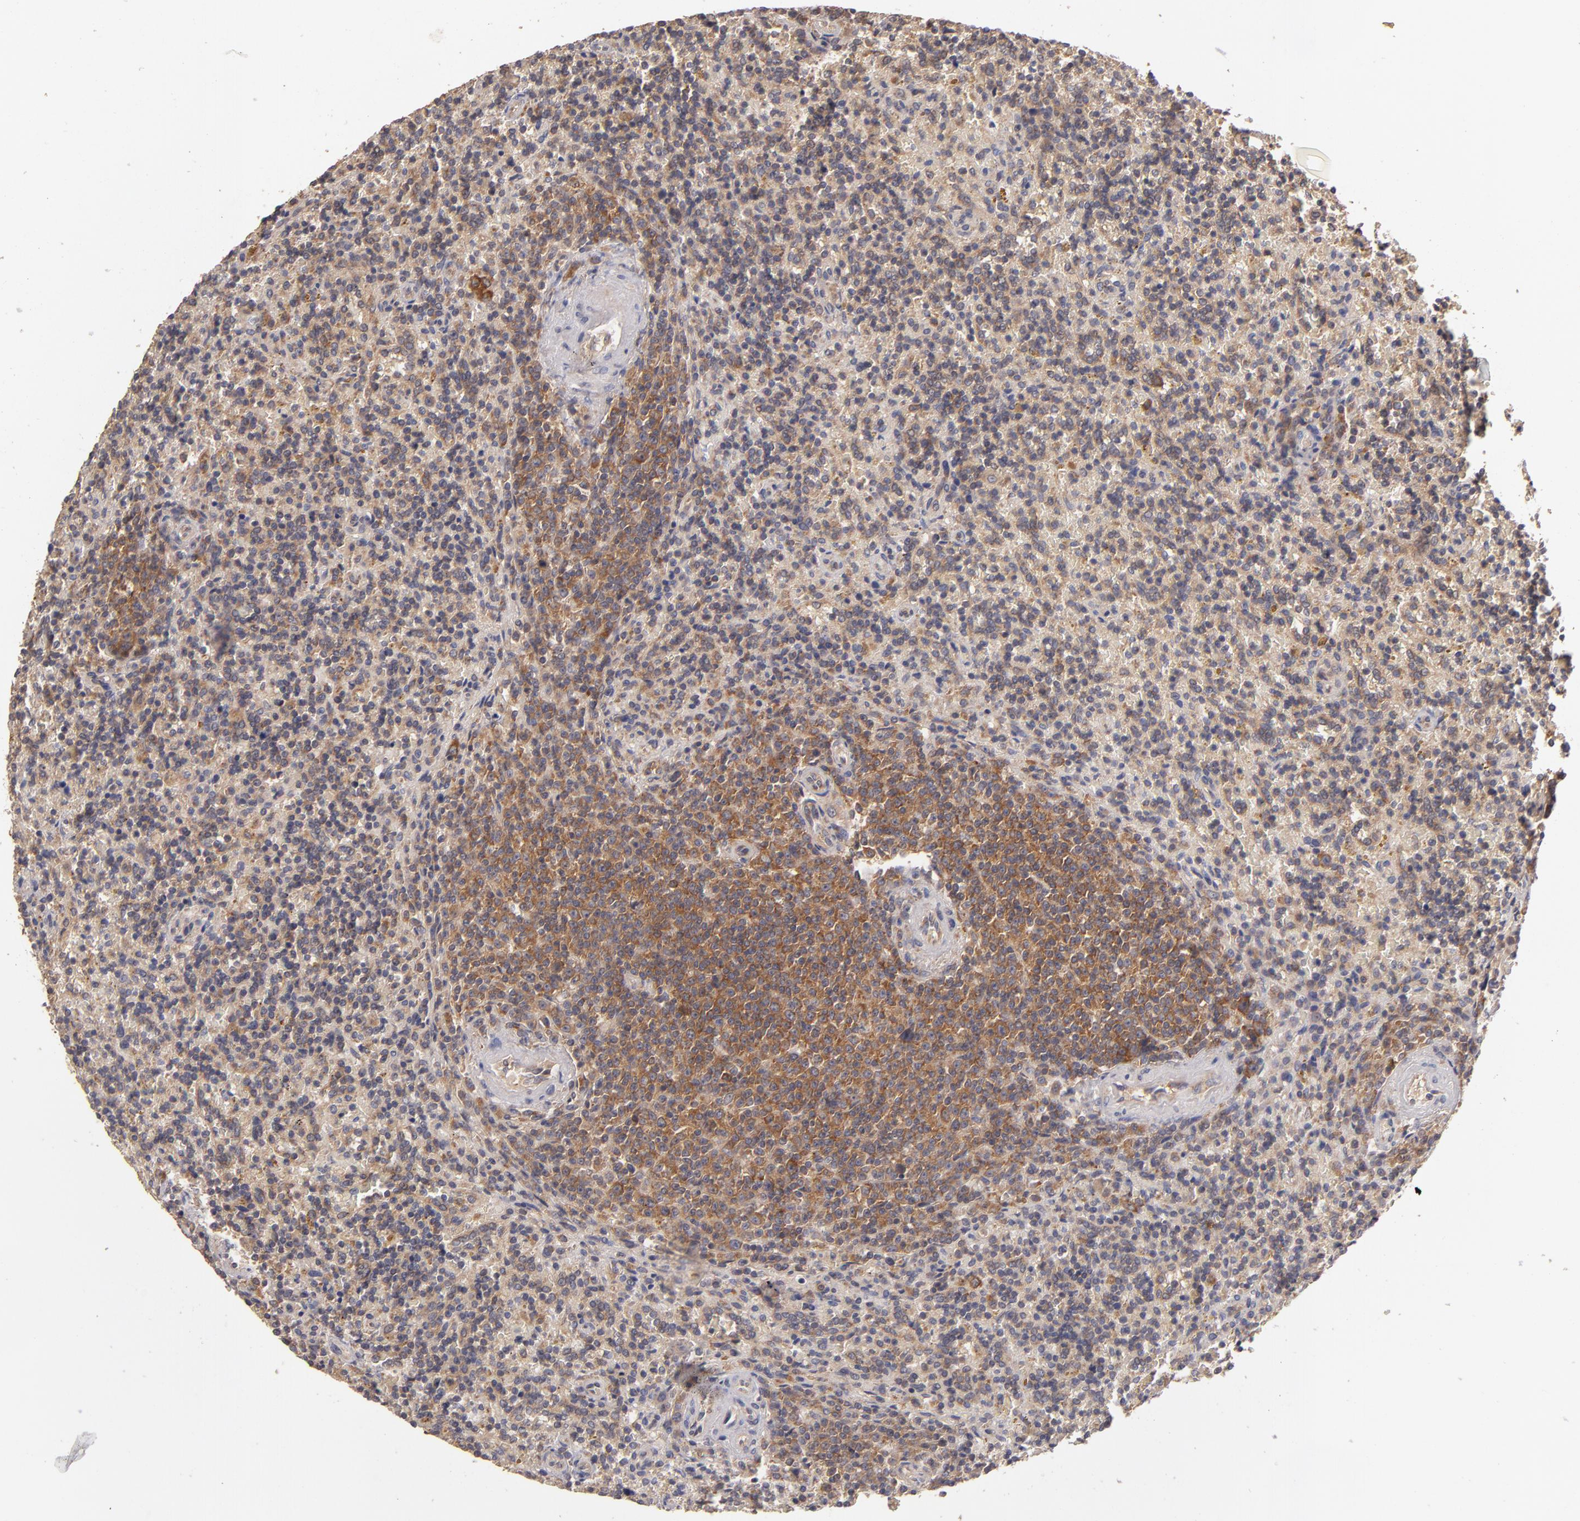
{"staining": {"intensity": "moderate", "quantity": "25%-75%", "location": "cytoplasmic/membranous"}, "tissue": "lymphoma", "cell_type": "Tumor cells", "image_type": "cancer", "snomed": [{"axis": "morphology", "description": "Malignant lymphoma, non-Hodgkin's type, Low grade"}, {"axis": "topography", "description": "Spleen"}], "caption": "An image of lymphoma stained for a protein displays moderate cytoplasmic/membranous brown staining in tumor cells. (Brightfield microscopy of DAB IHC at high magnification).", "gene": "UPF3B", "patient": {"sex": "male", "age": 67}}